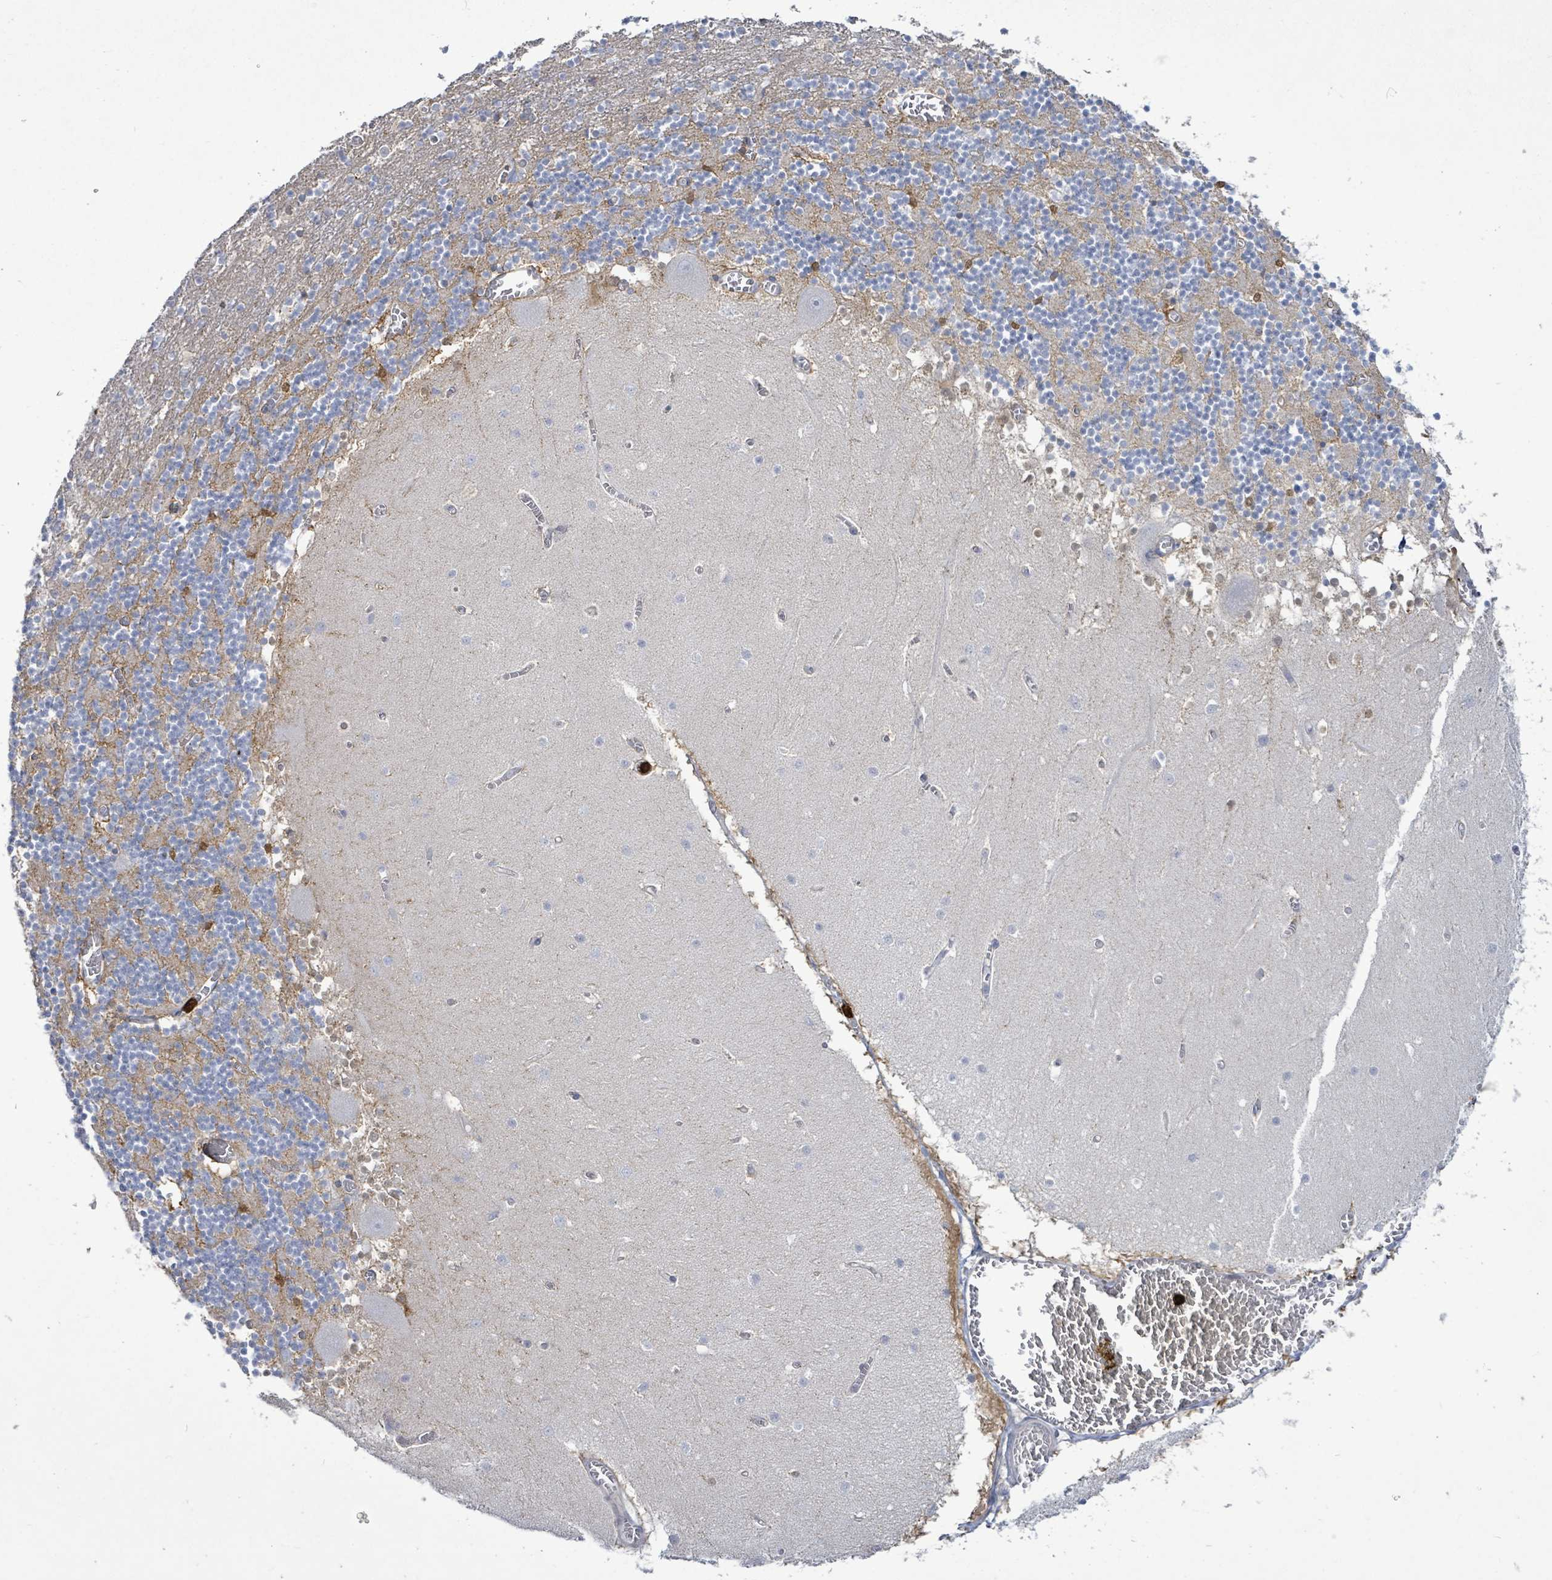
{"staining": {"intensity": "negative", "quantity": "none", "location": "none"}, "tissue": "cerebellum", "cell_type": "Cells in granular layer", "image_type": "normal", "snomed": [{"axis": "morphology", "description": "Normal tissue, NOS"}, {"axis": "topography", "description": "Cerebellum"}], "caption": "Micrograph shows no significant protein positivity in cells in granular layer of benign cerebellum.", "gene": "FAM210A", "patient": {"sex": "female", "age": 28}}